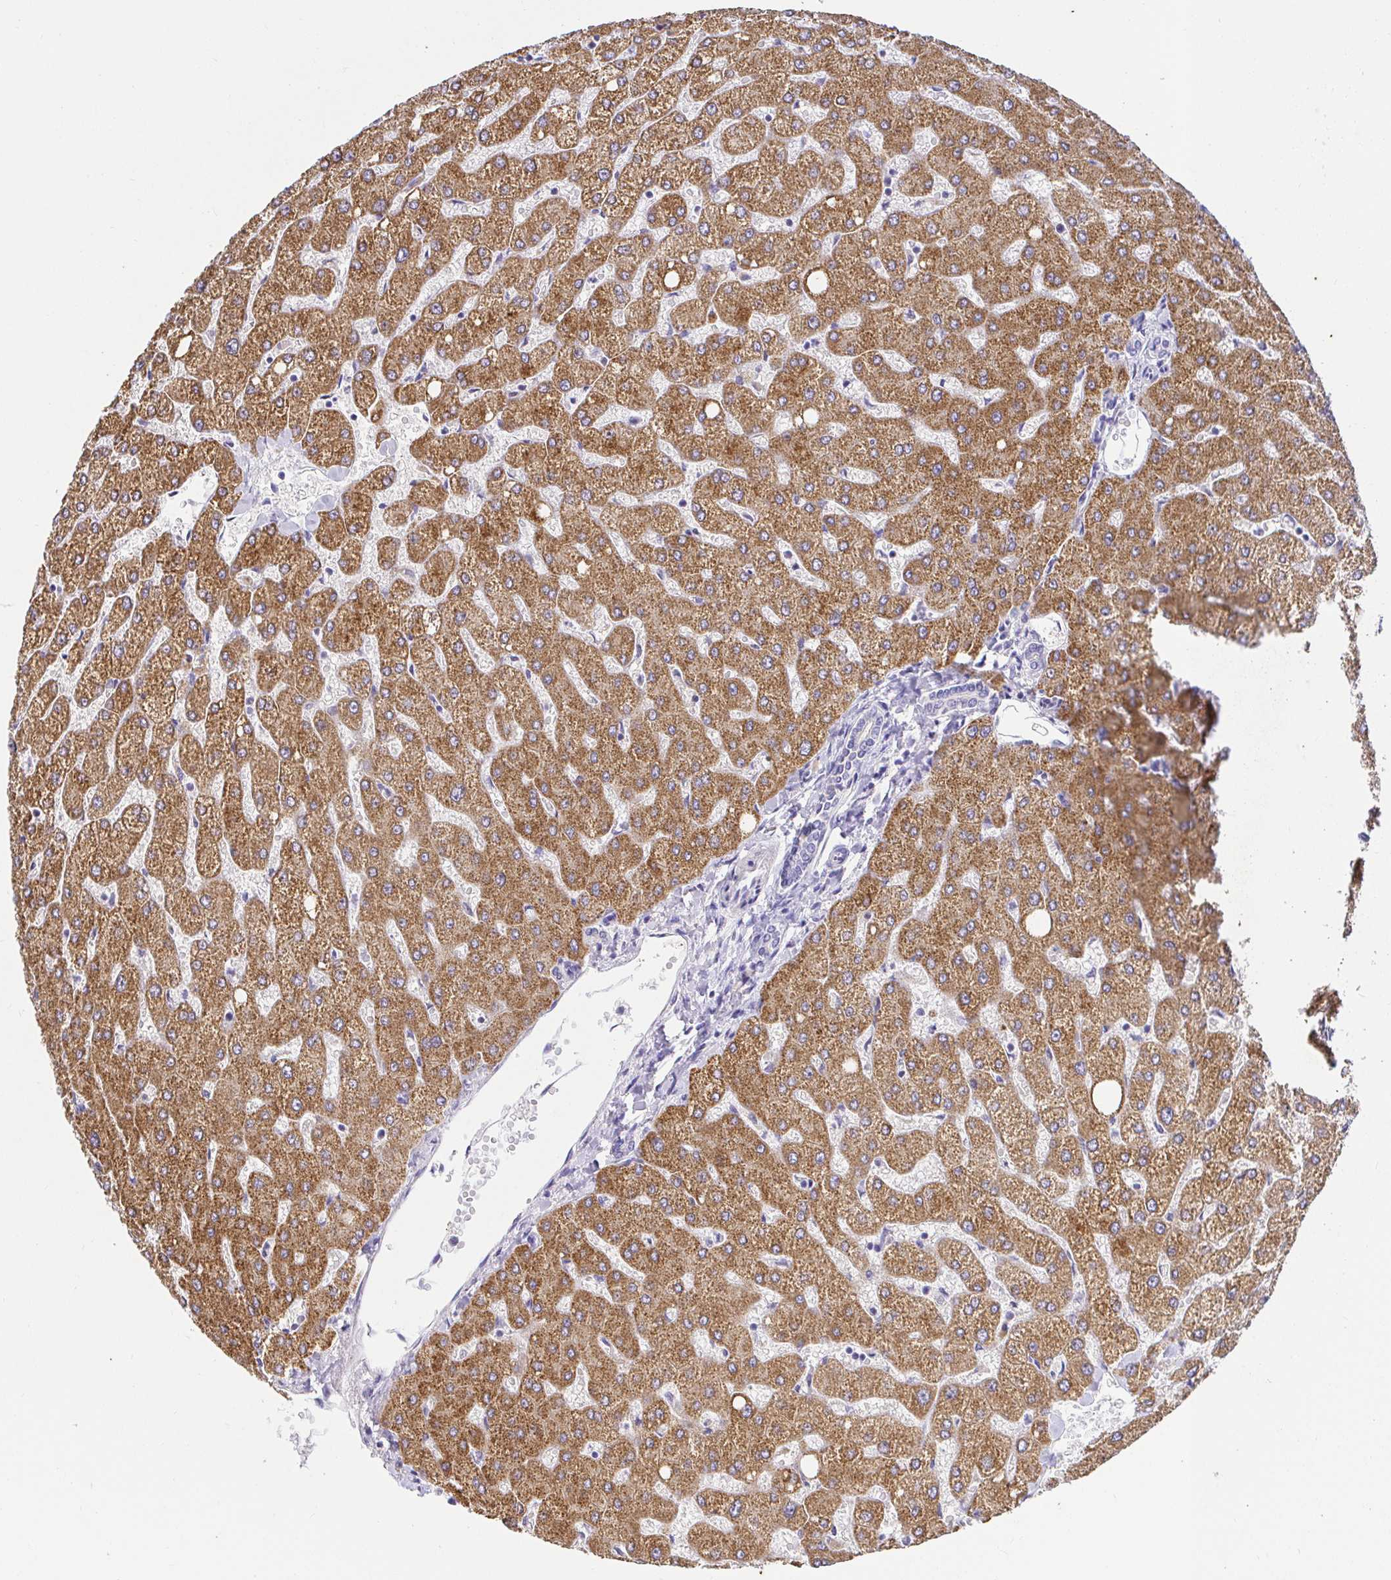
{"staining": {"intensity": "negative", "quantity": "none", "location": "none"}, "tissue": "liver", "cell_type": "Cholangiocytes", "image_type": "normal", "snomed": [{"axis": "morphology", "description": "Normal tissue, NOS"}, {"axis": "topography", "description": "Liver"}], "caption": "High power microscopy photomicrograph of an IHC micrograph of normal liver, revealing no significant positivity in cholangiocytes. (DAB (3,3'-diaminobenzidine) IHC visualized using brightfield microscopy, high magnification).", "gene": "CDO1", "patient": {"sex": "female", "age": 54}}